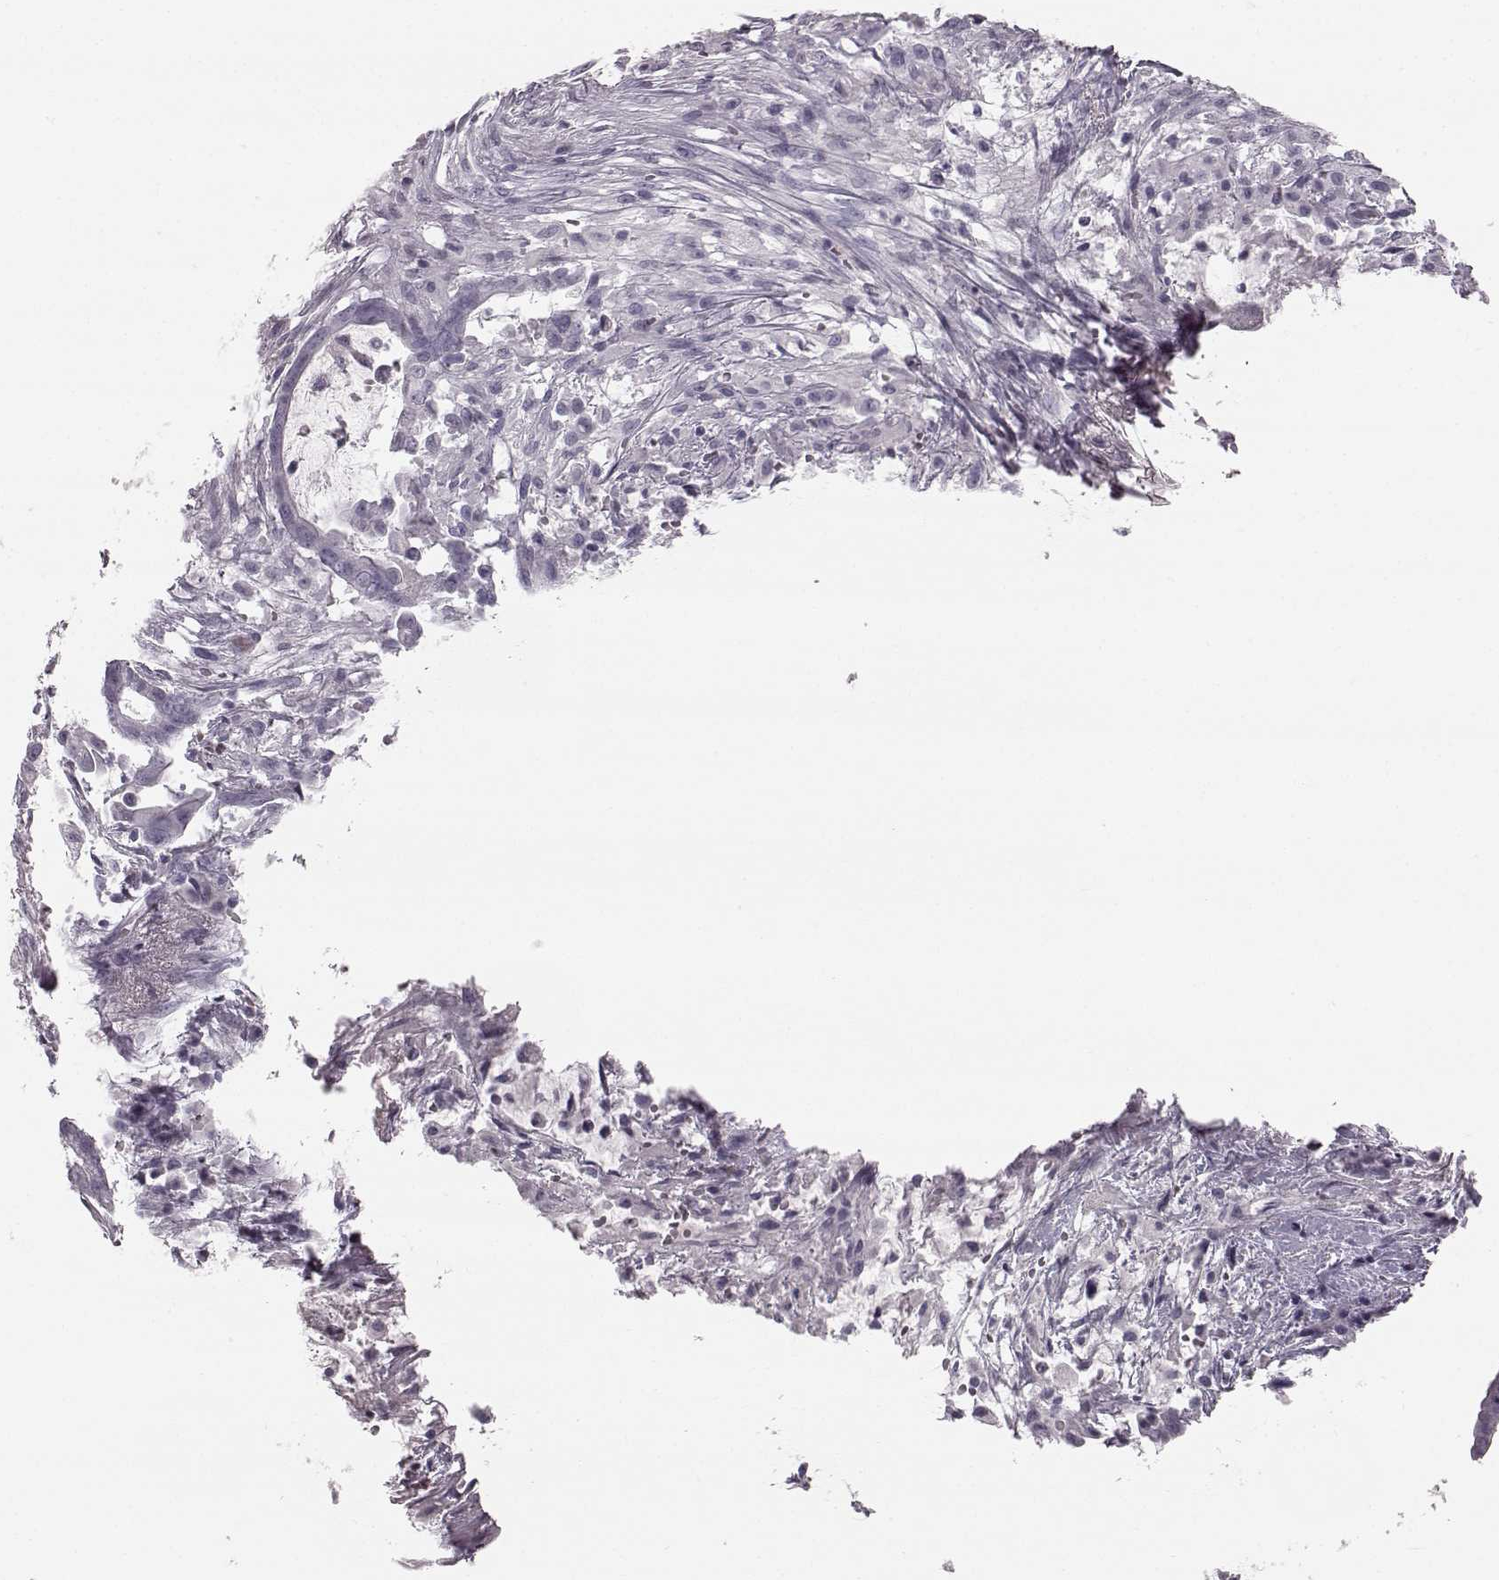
{"staining": {"intensity": "negative", "quantity": "none", "location": "none"}, "tissue": "pancreatic cancer", "cell_type": "Tumor cells", "image_type": "cancer", "snomed": [{"axis": "morphology", "description": "Adenocarcinoma, NOS"}, {"axis": "topography", "description": "Pancreas"}], "caption": "A histopathology image of pancreatic adenocarcinoma stained for a protein demonstrates no brown staining in tumor cells.", "gene": "ZNF433", "patient": {"sex": "male", "age": 61}}